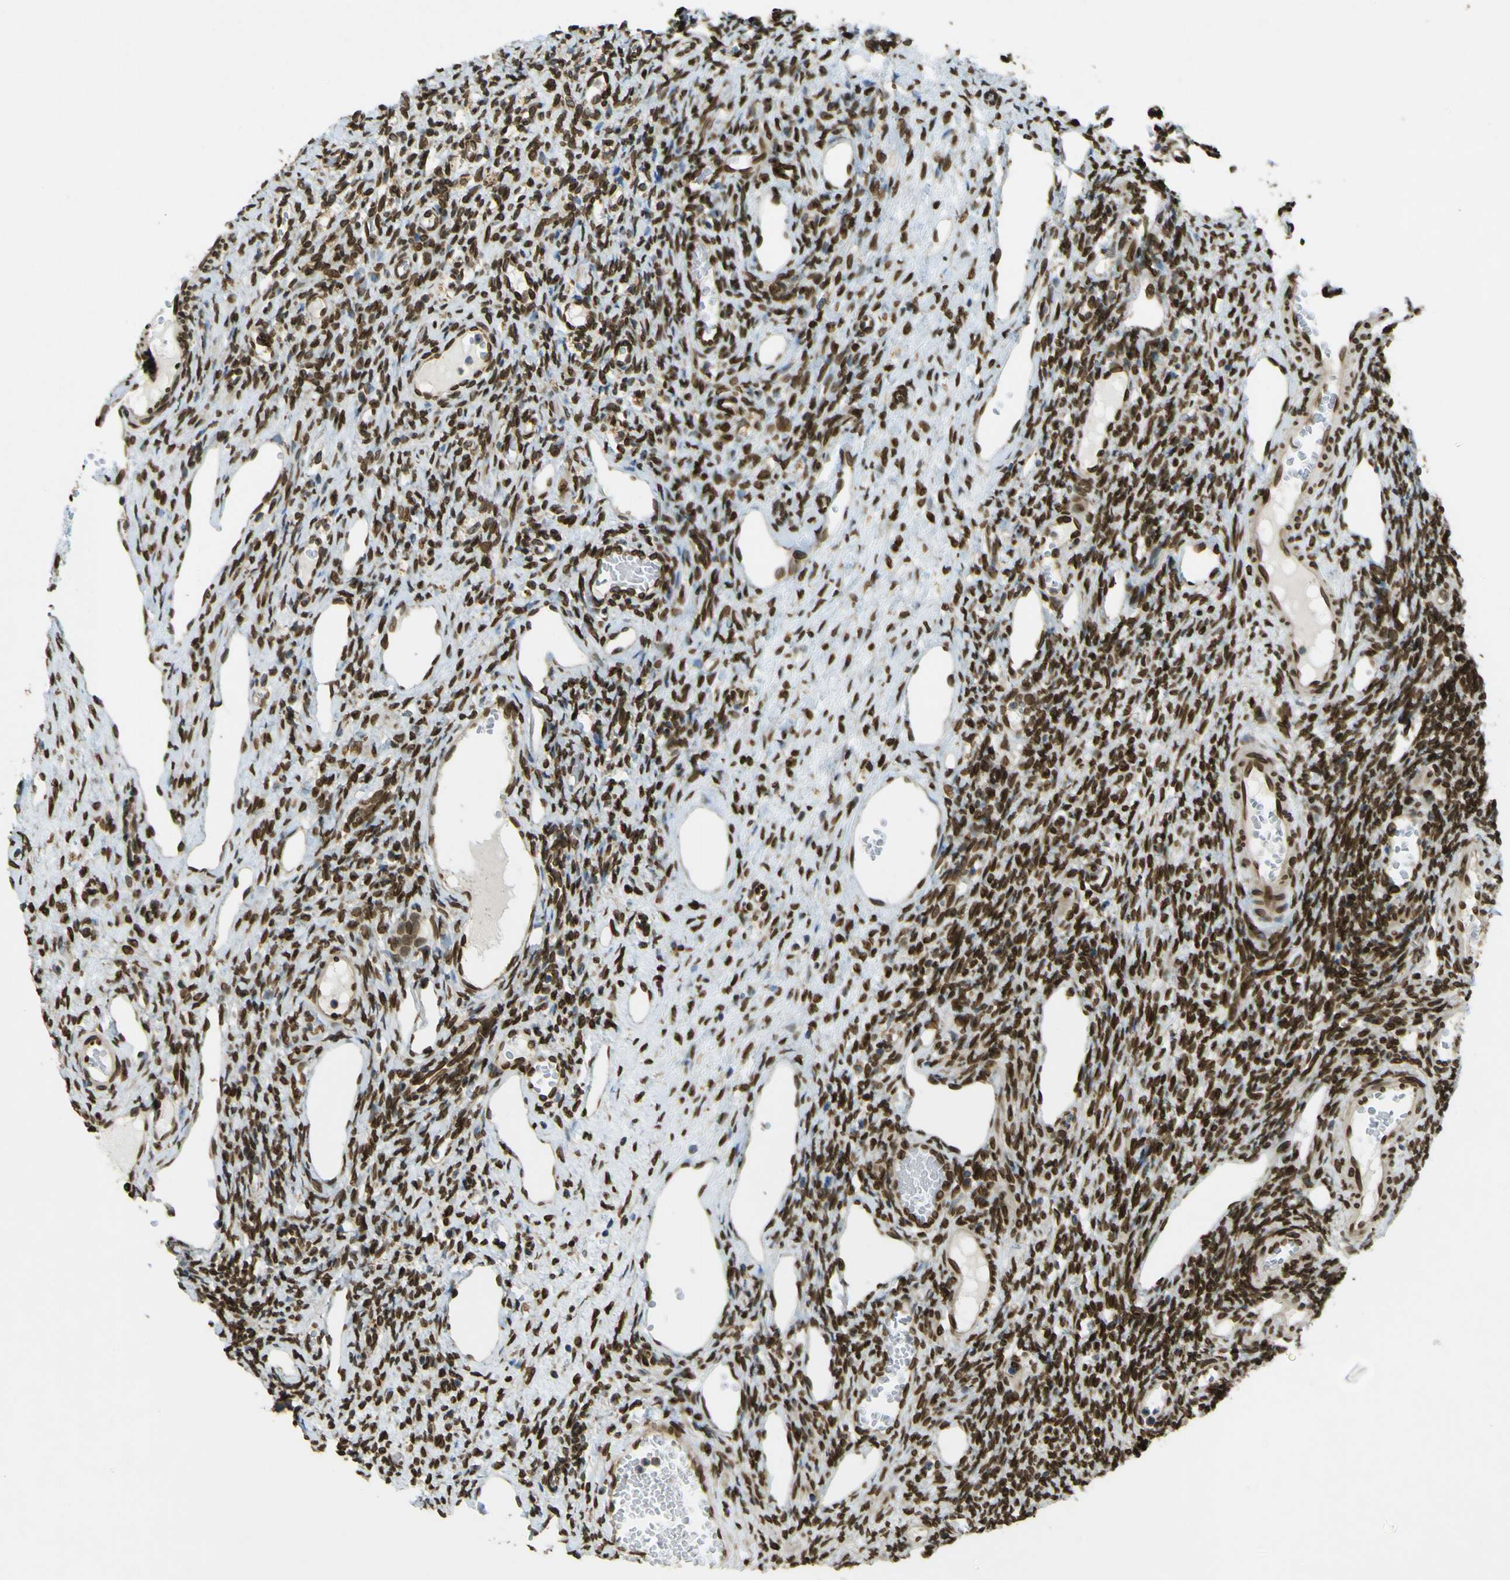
{"staining": {"intensity": "moderate", "quantity": ">75%", "location": "cytoplasmic/membranous,nuclear"}, "tissue": "ovary", "cell_type": "Ovarian stroma cells", "image_type": "normal", "snomed": [{"axis": "morphology", "description": "Normal tissue, NOS"}, {"axis": "topography", "description": "Ovary"}], "caption": "This image displays immunohistochemistry staining of benign ovary, with medium moderate cytoplasmic/membranous,nuclear expression in about >75% of ovarian stroma cells.", "gene": "GALNT1", "patient": {"sex": "female", "age": 33}}